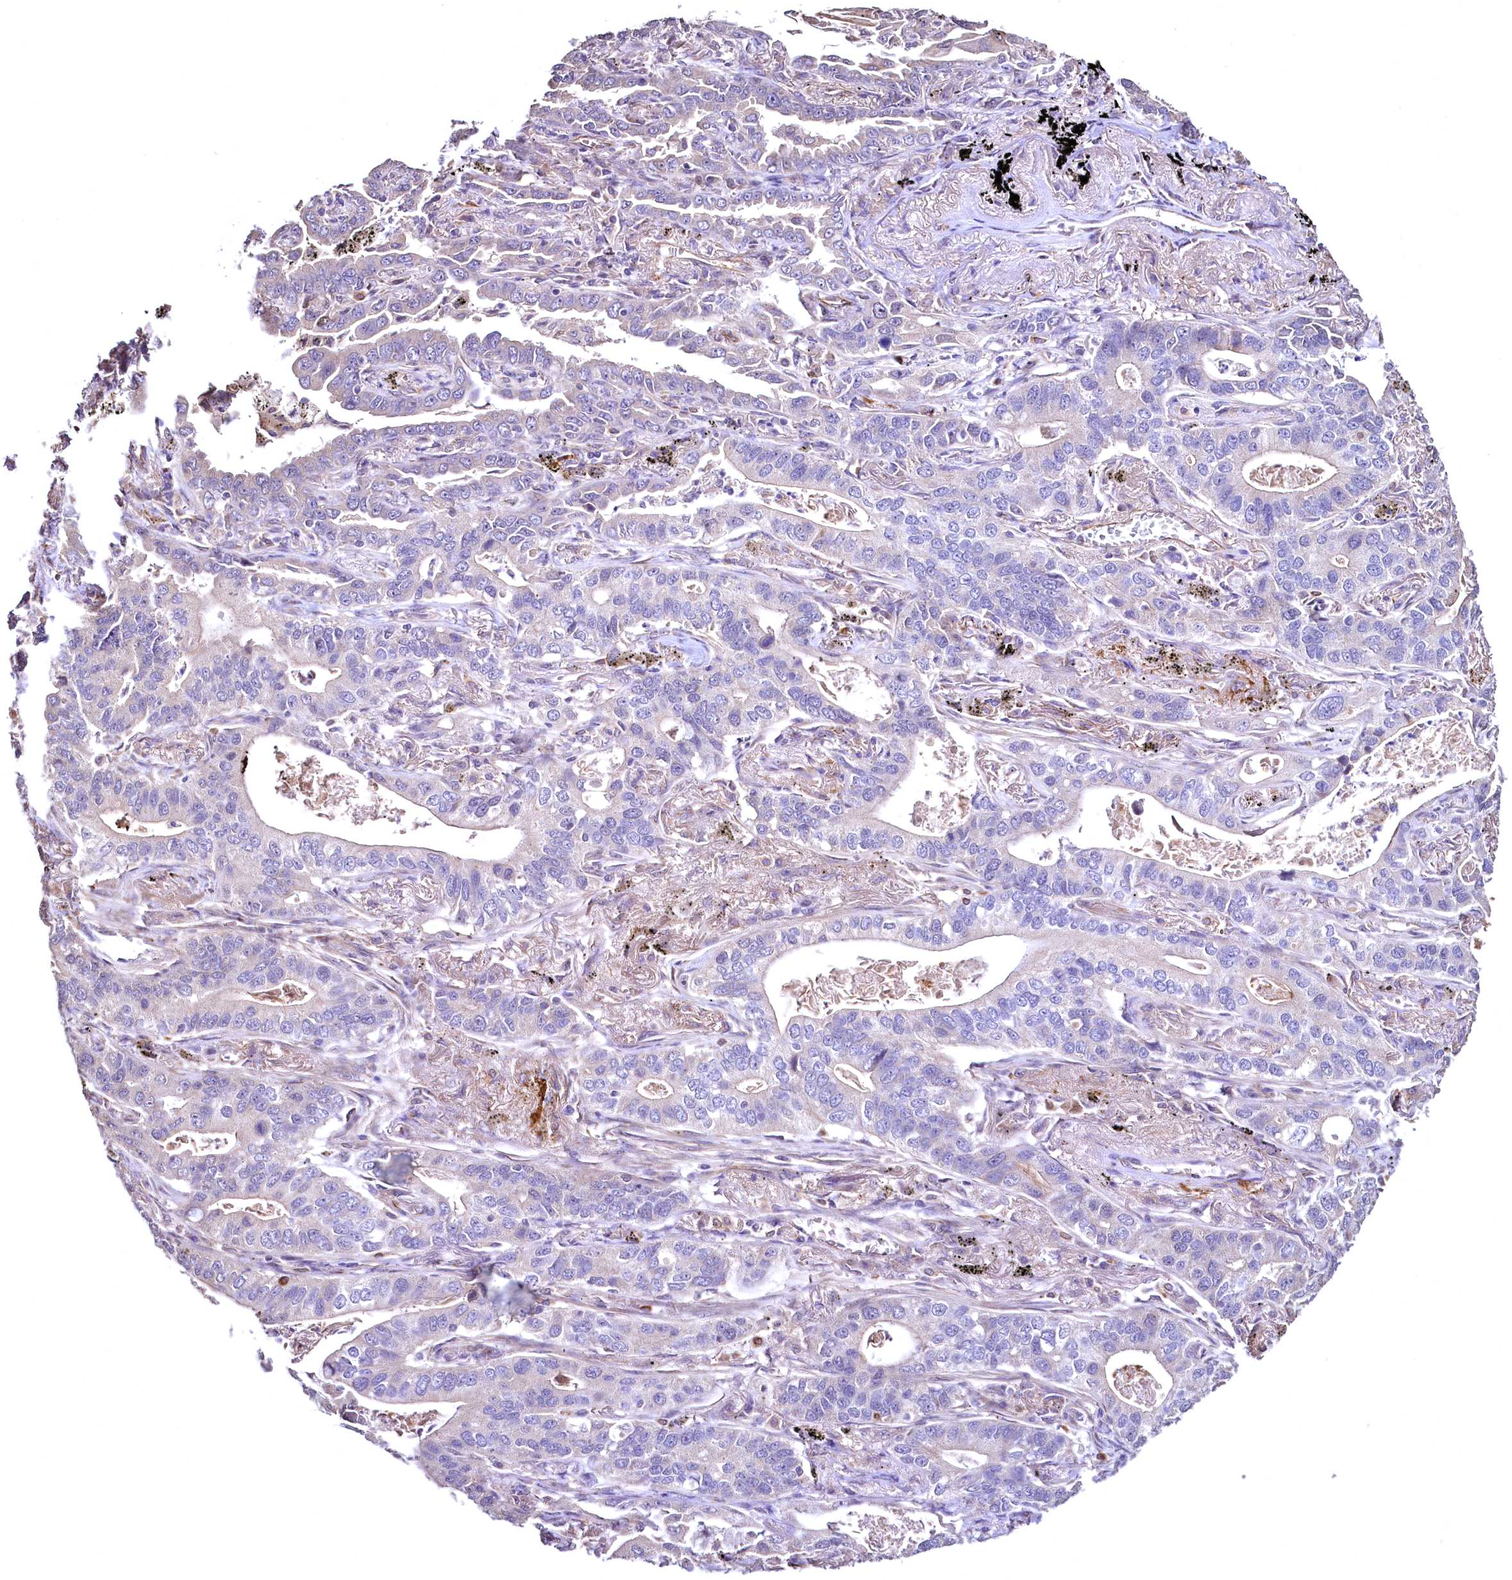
{"staining": {"intensity": "negative", "quantity": "none", "location": "none"}, "tissue": "lung cancer", "cell_type": "Tumor cells", "image_type": "cancer", "snomed": [{"axis": "morphology", "description": "Adenocarcinoma, NOS"}, {"axis": "topography", "description": "Lung"}], "caption": "The immunohistochemistry (IHC) image has no significant staining in tumor cells of lung adenocarcinoma tissue.", "gene": "TBCEL", "patient": {"sex": "male", "age": 67}}